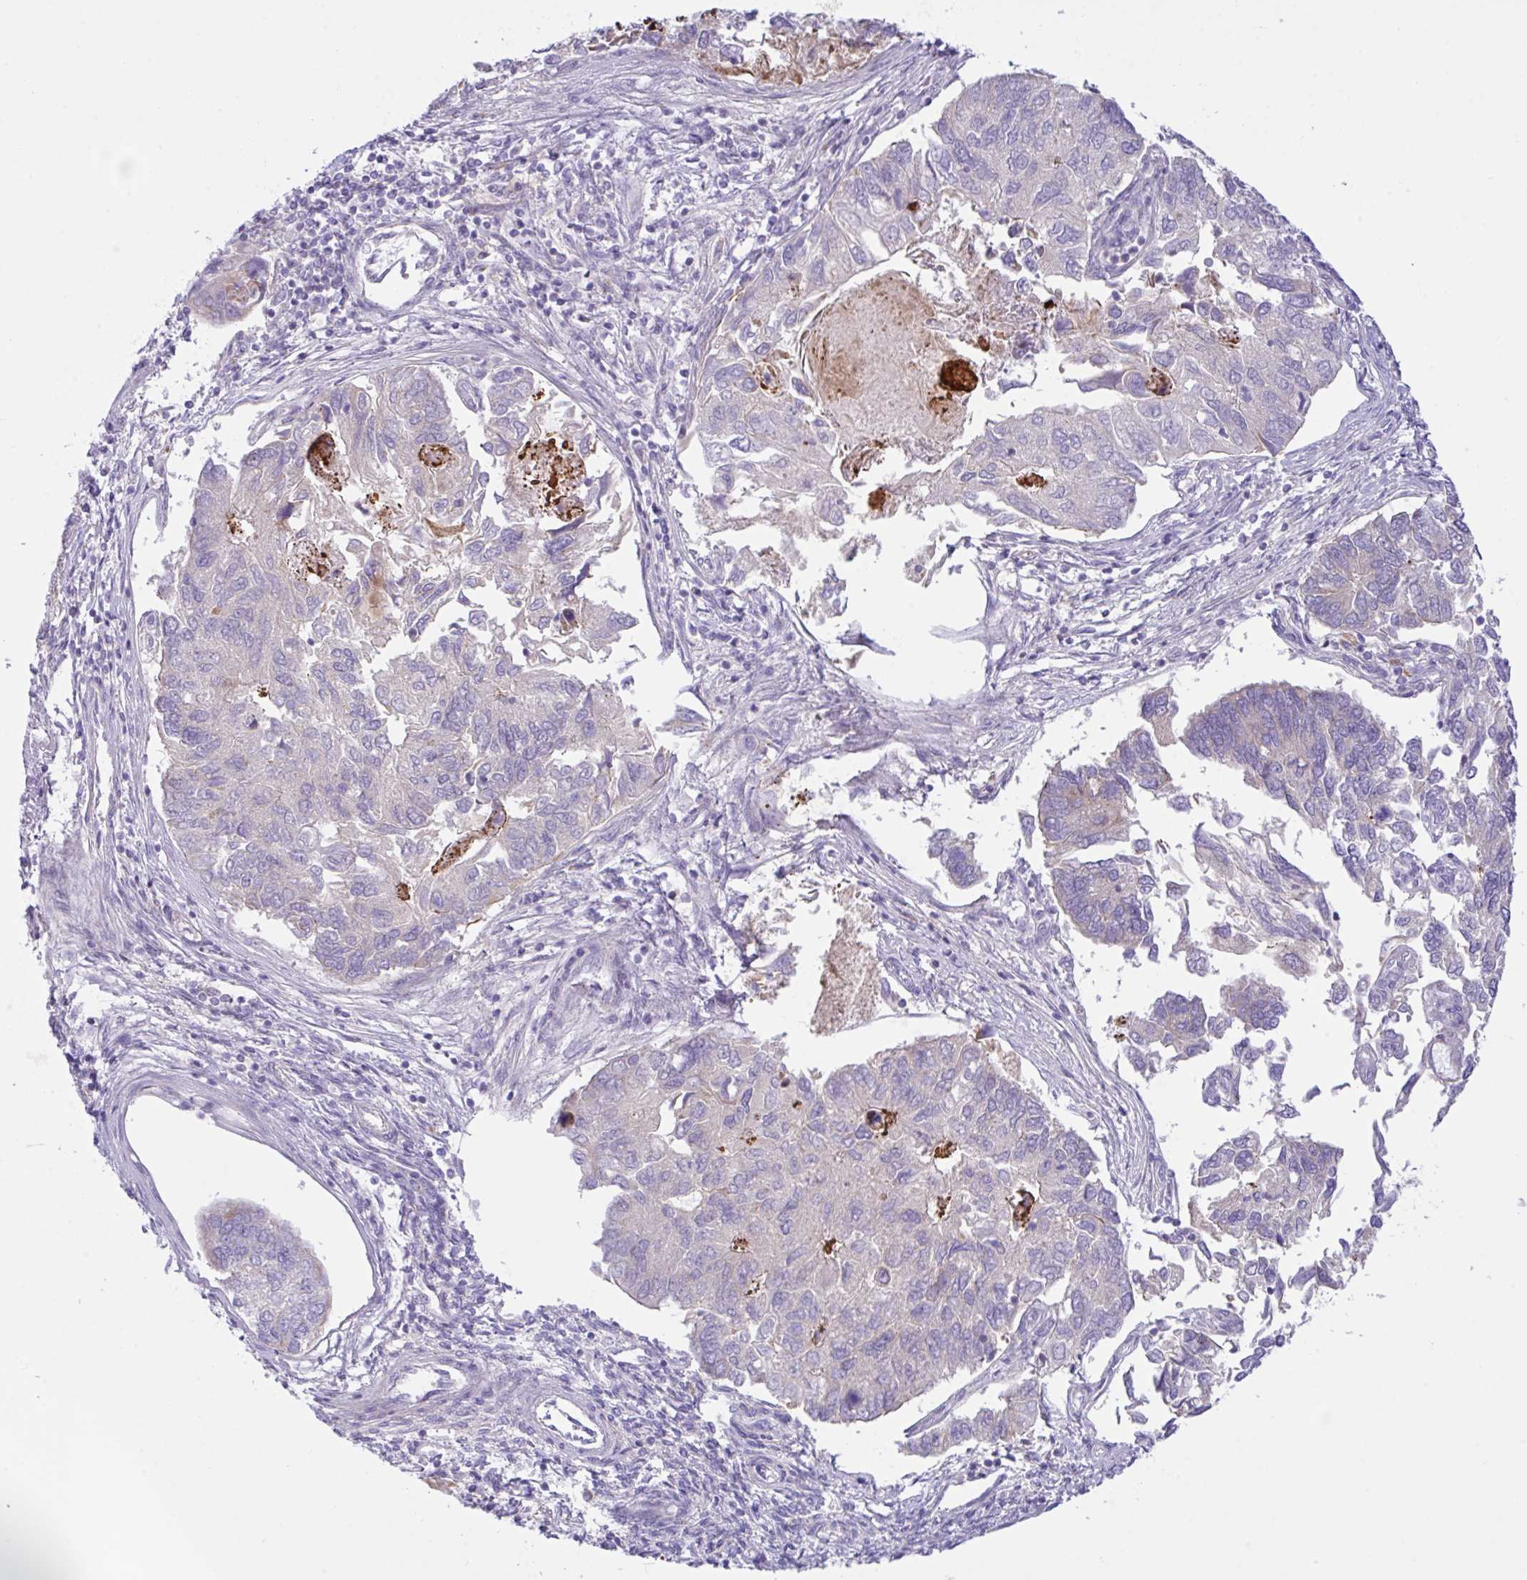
{"staining": {"intensity": "negative", "quantity": "none", "location": "none"}, "tissue": "endometrial cancer", "cell_type": "Tumor cells", "image_type": "cancer", "snomed": [{"axis": "morphology", "description": "Carcinoma, NOS"}, {"axis": "topography", "description": "Uterus"}], "caption": "Immunohistochemical staining of human endometrial carcinoma shows no significant staining in tumor cells.", "gene": "CHDH", "patient": {"sex": "female", "age": 76}}